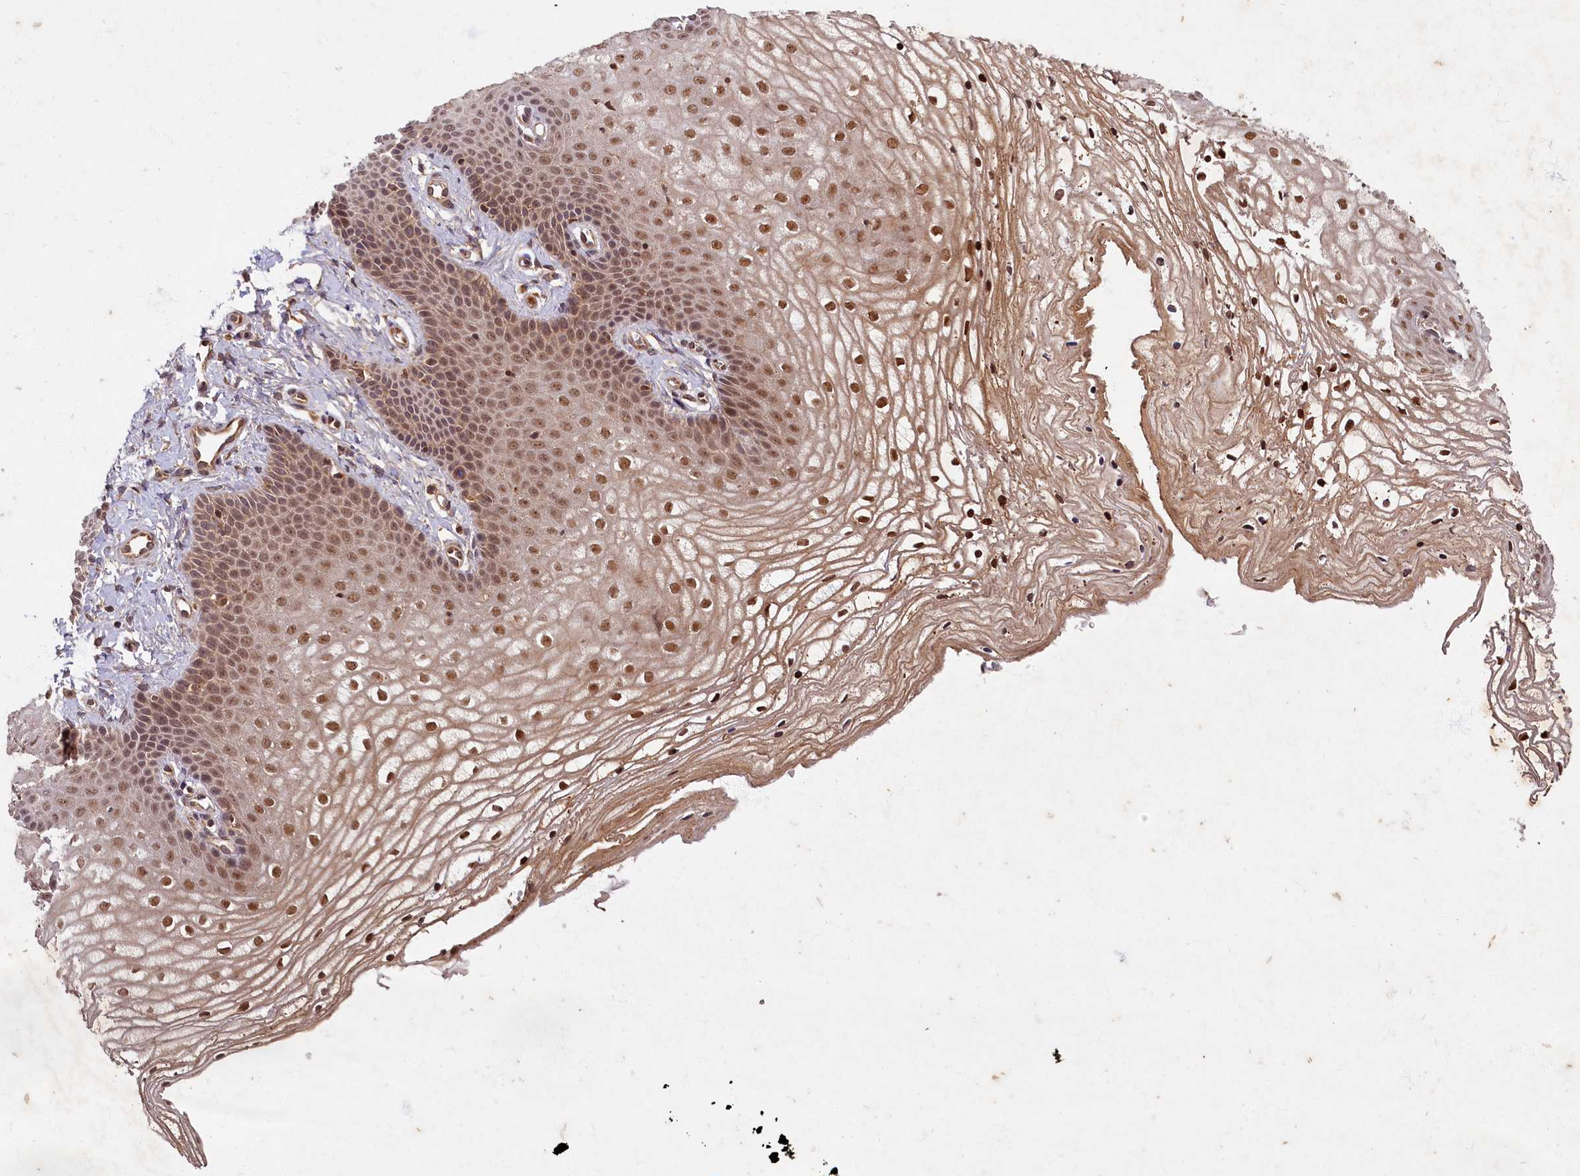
{"staining": {"intensity": "moderate", "quantity": ">75%", "location": "cytoplasmic/membranous,nuclear"}, "tissue": "vagina", "cell_type": "Squamous epithelial cells", "image_type": "normal", "snomed": [{"axis": "morphology", "description": "Normal tissue, NOS"}, {"axis": "topography", "description": "Vagina"}], "caption": "Protein analysis of normal vagina exhibits moderate cytoplasmic/membranous,nuclear expression in approximately >75% of squamous epithelial cells. (Stains: DAB in brown, nuclei in blue, Microscopy: brightfield microscopy at high magnification).", "gene": "SLC11A2", "patient": {"sex": "female", "age": 68}}